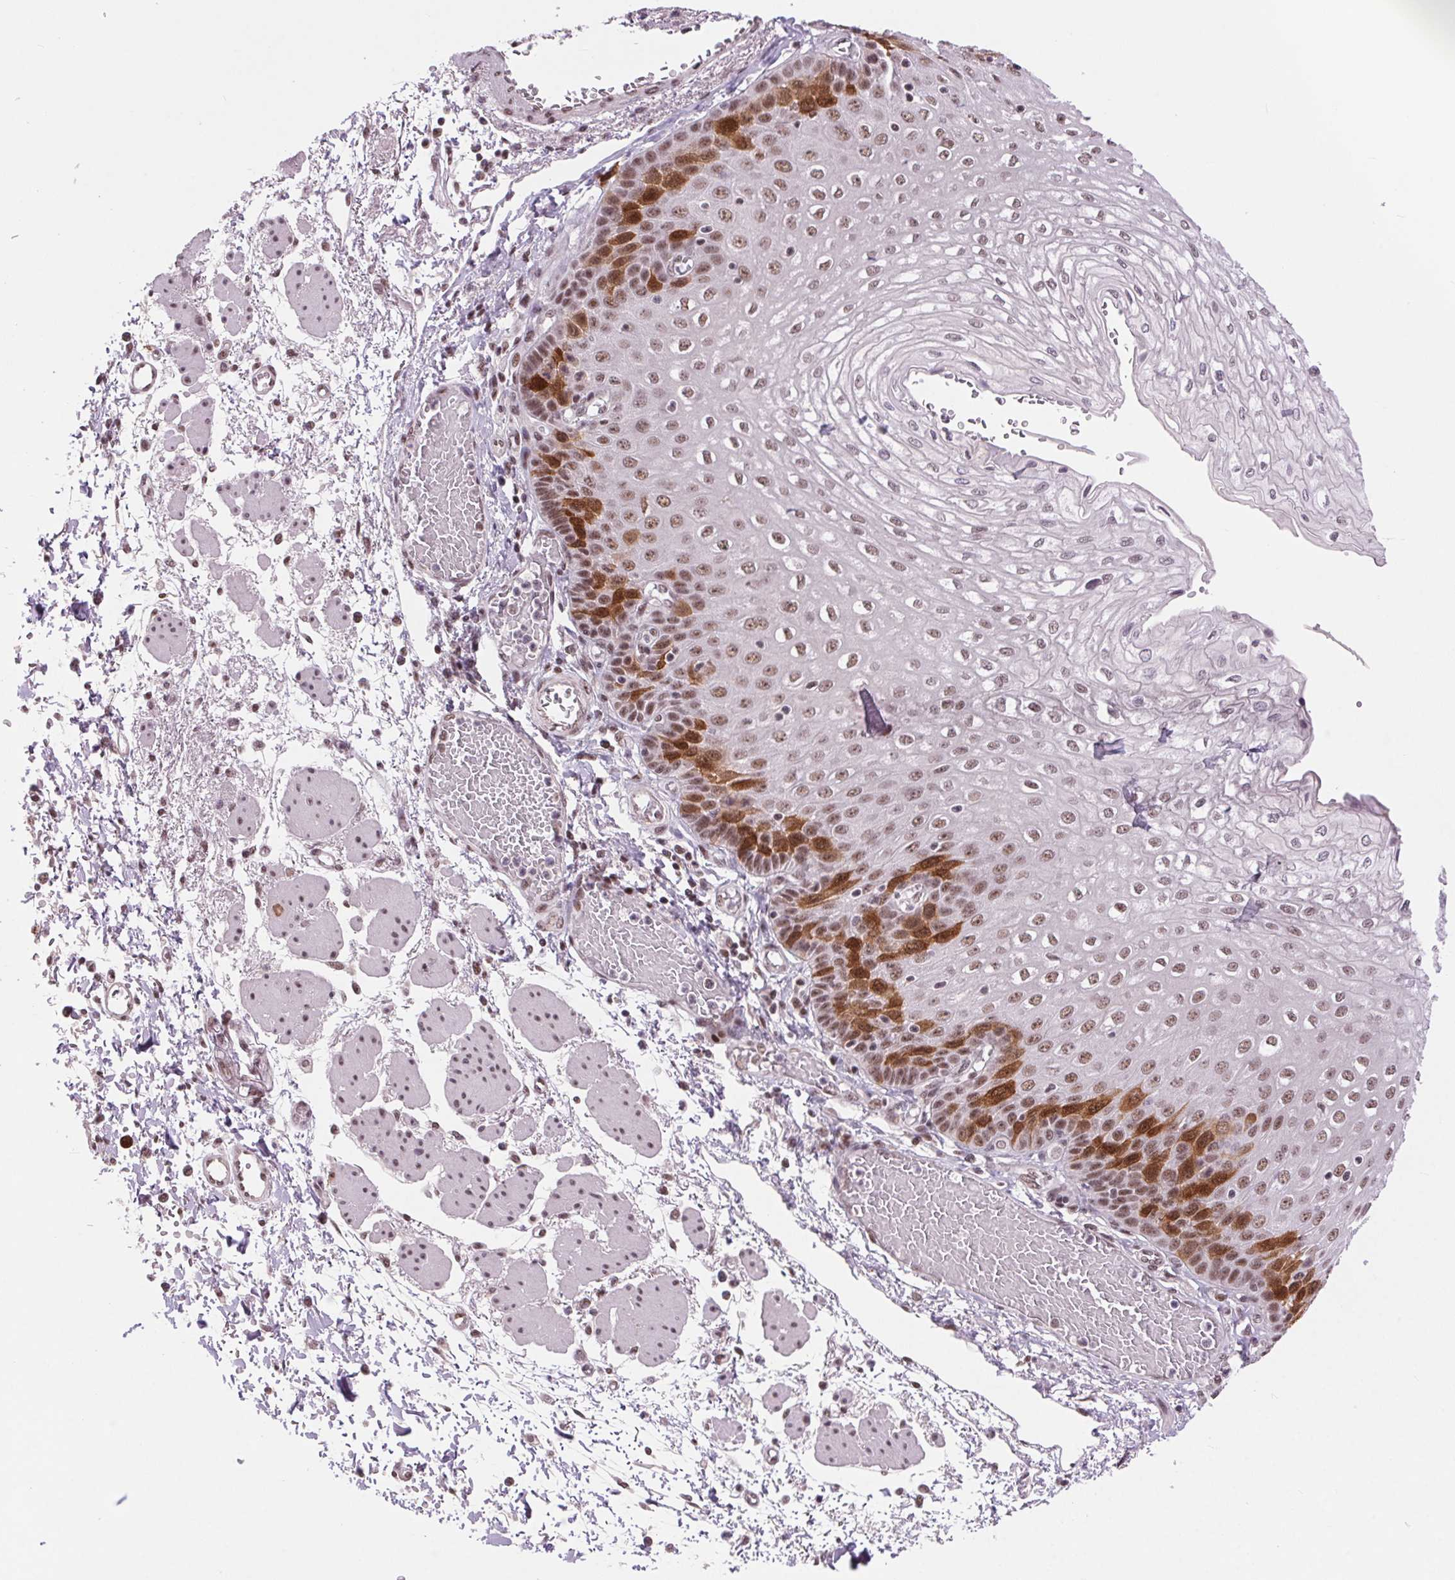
{"staining": {"intensity": "strong", "quantity": "25%-75%", "location": "cytoplasmic/membranous,nuclear"}, "tissue": "esophagus", "cell_type": "Squamous epithelial cells", "image_type": "normal", "snomed": [{"axis": "morphology", "description": "Normal tissue, NOS"}, {"axis": "morphology", "description": "Adenocarcinoma, NOS"}, {"axis": "topography", "description": "Esophagus"}], "caption": "High-power microscopy captured an IHC image of normal esophagus, revealing strong cytoplasmic/membranous,nuclear staining in about 25%-75% of squamous epithelial cells.", "gene": "CD2BP2", "patient": {"sex": "male", "age": 81}}